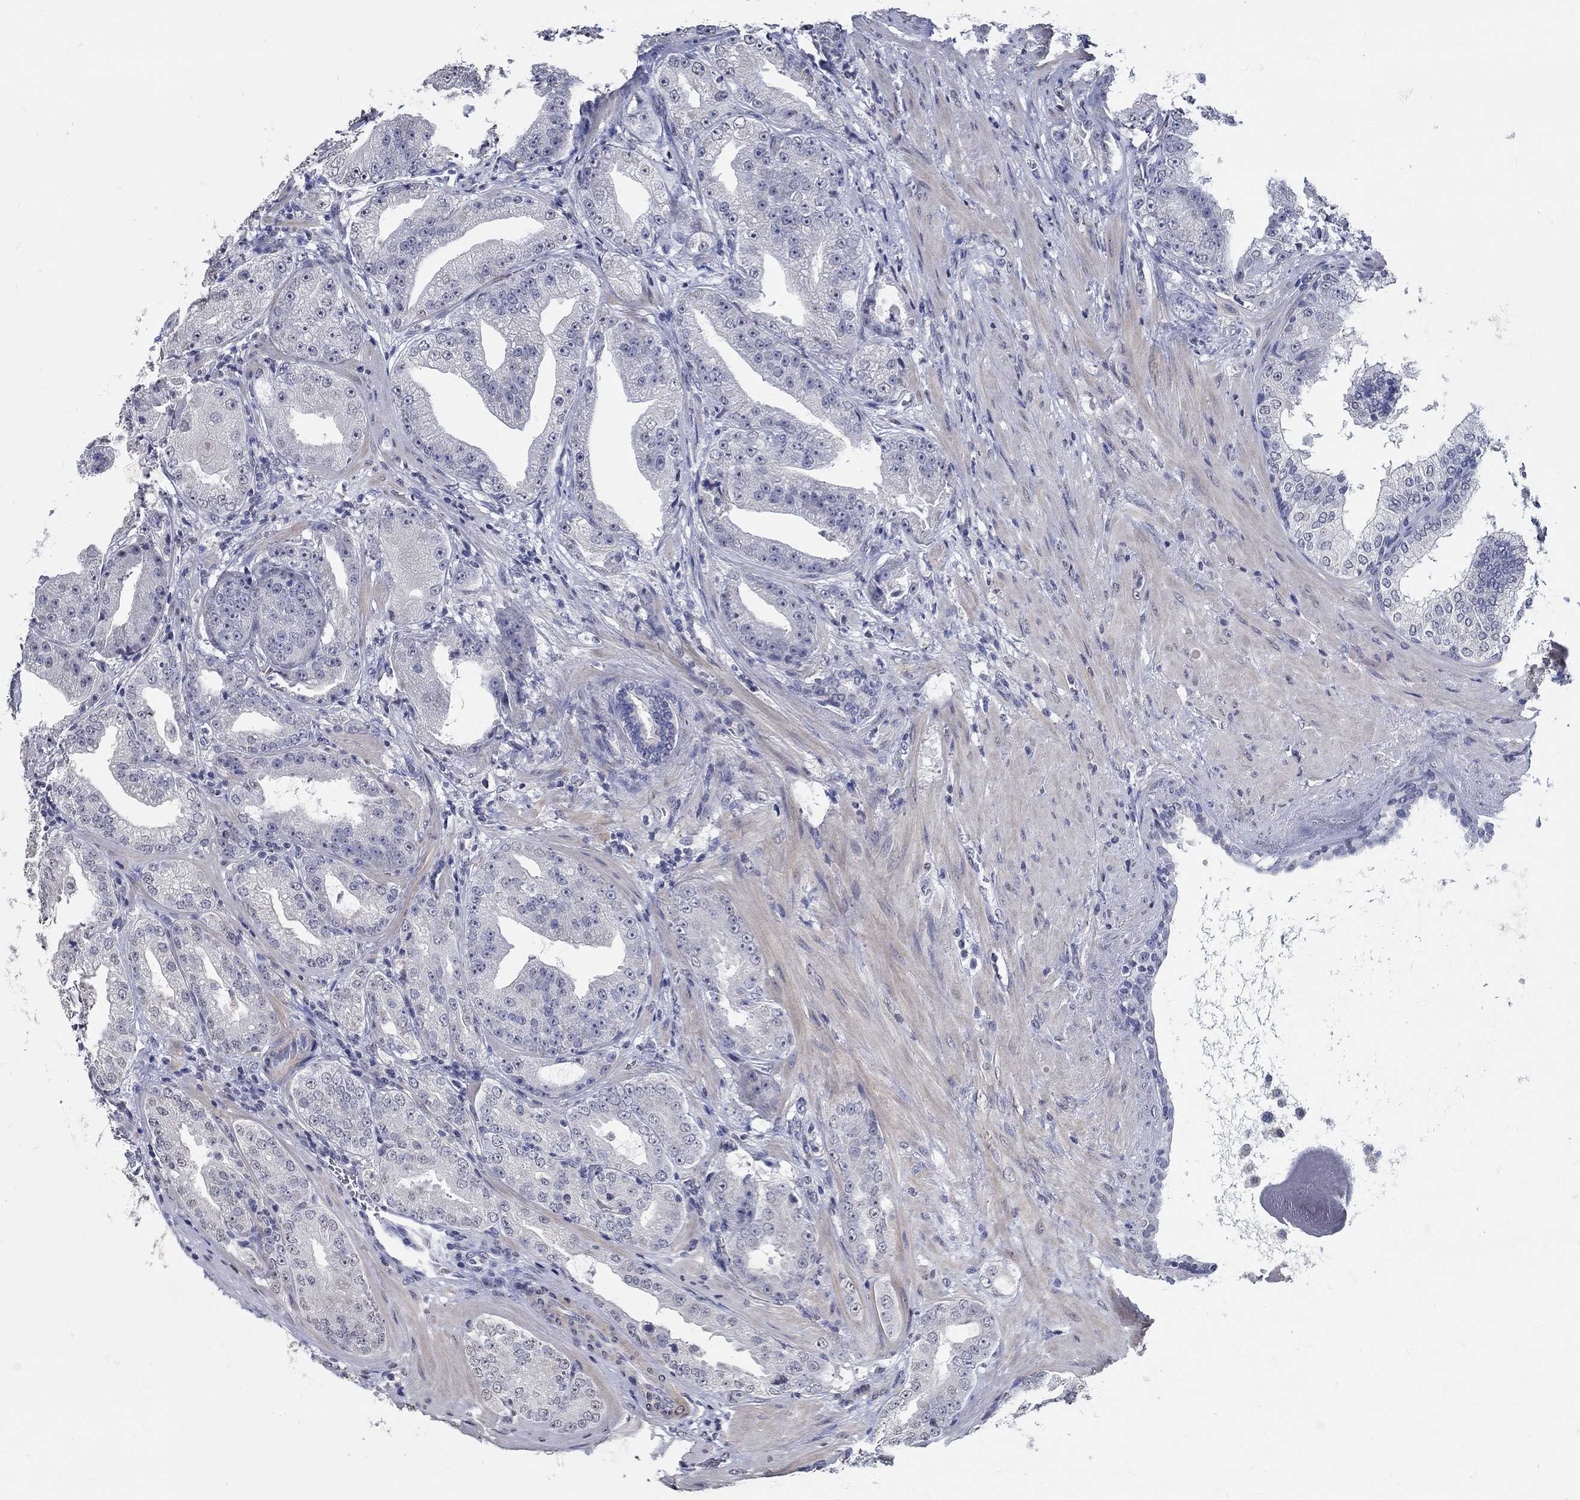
{"staining": {"intensity": "negative", "quantity": "none", "location": "none"}, "tissue": "prostate cancer", "cell_type": "Tumor cells", "image_type": "cancer", "snomed": [{"axis": "morphology", "description": "Adenocarcinoma, Low grade"}, {"axis": "topography", "description": "Prostate"}], "caption": "Tumor cells show no significant staining in prostate cancer.", "gene": "PDE1B", "patient": {"sex": "male", "age": 62}}